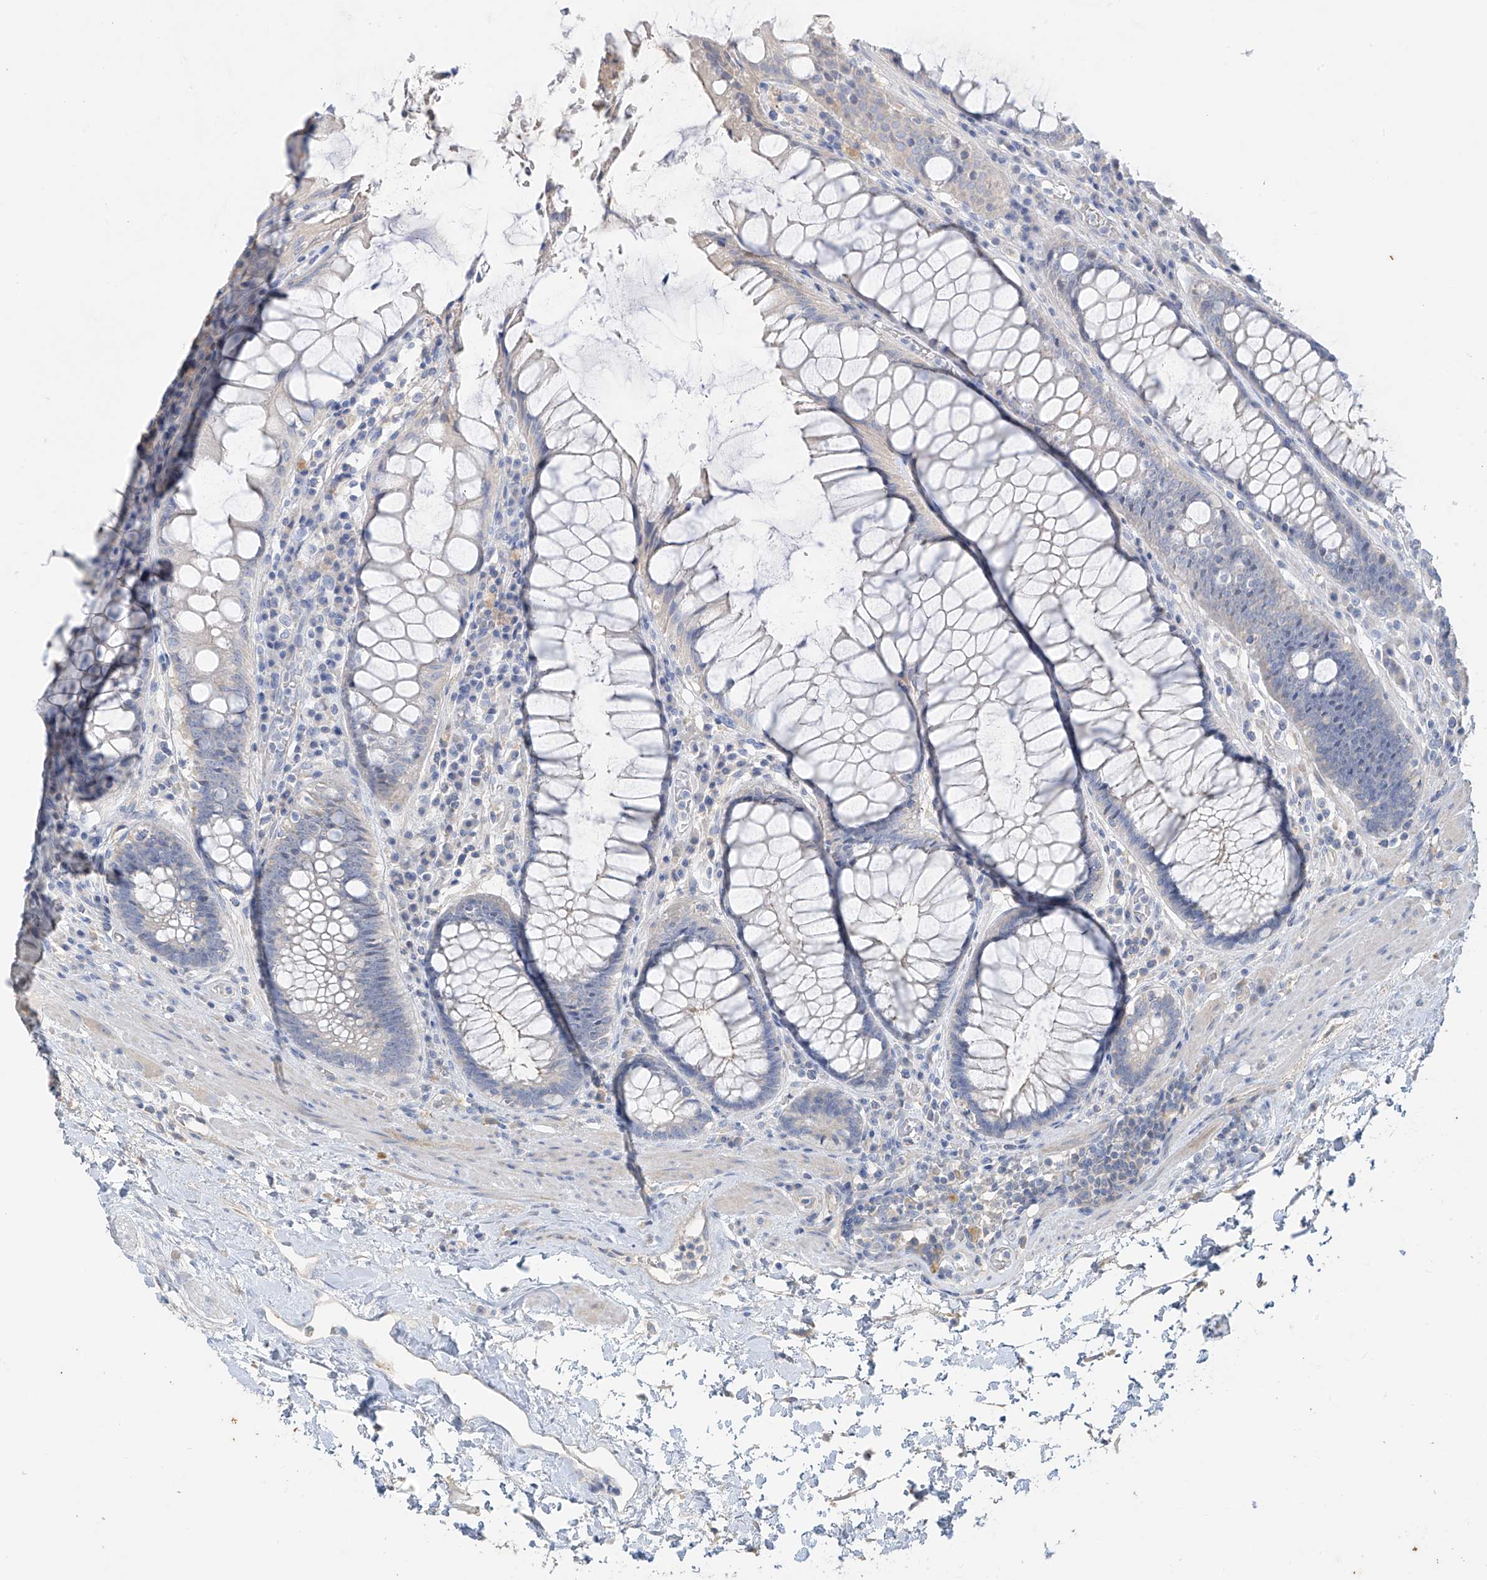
{"staining": {"intensity": "weak", "quantity": "<25%", "location": "cytoplasmic/membranous"}, "tissue": "rectum", "cell_type": "Glandular cells", "image_type": "normal", "snomed": [{"axis": "morphology", "description": "Normal tissue, NOS"}, {"axis": "topography", "description": "Rectum"}], "caption": "DAB immunohistochemical staining of normal human rectum reveals no significant positivity in glandular cells.", "gene": "PRSS12", "patient": {"sex": "male", "age": 64}}